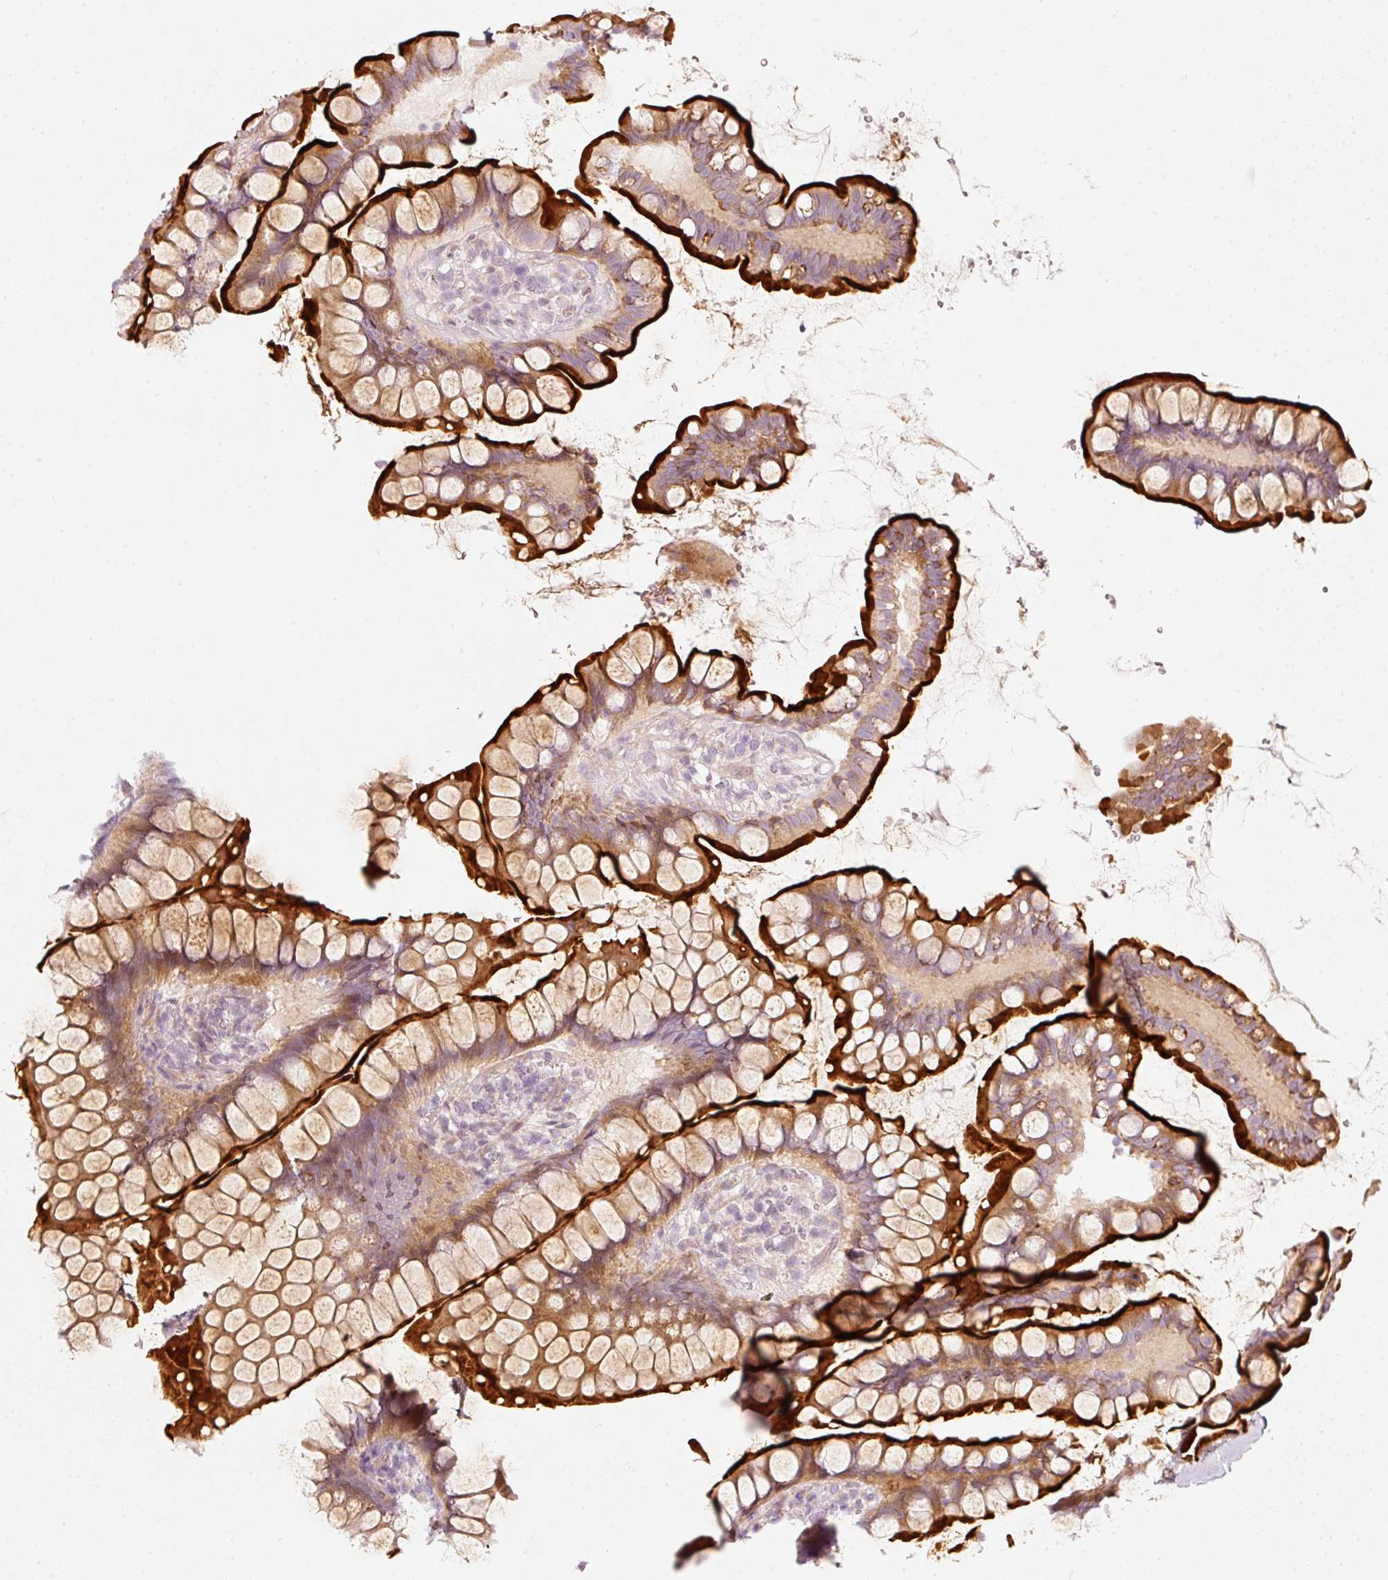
{"staining": {"intensity": "strong", "quantity": ">75%", "location": "cytoplasmic/membranous"}, "tissue": "small intestine", "cell_type": "Glandular cells", "image_type": "normal", "snomed": [{"axis": "morphology", "description": "Normal tissue, NOS"}, {"axis": "topography", "description": "Small intestine"}], "caption": "Brown immunohistochemical staining in unremarkable small intestine reveals strong cytoplasmic/membranous expression in approximately >75% of glandular cells.", "gene": "SLC20A1", "patient": {"sex": "male", "age": 70}}